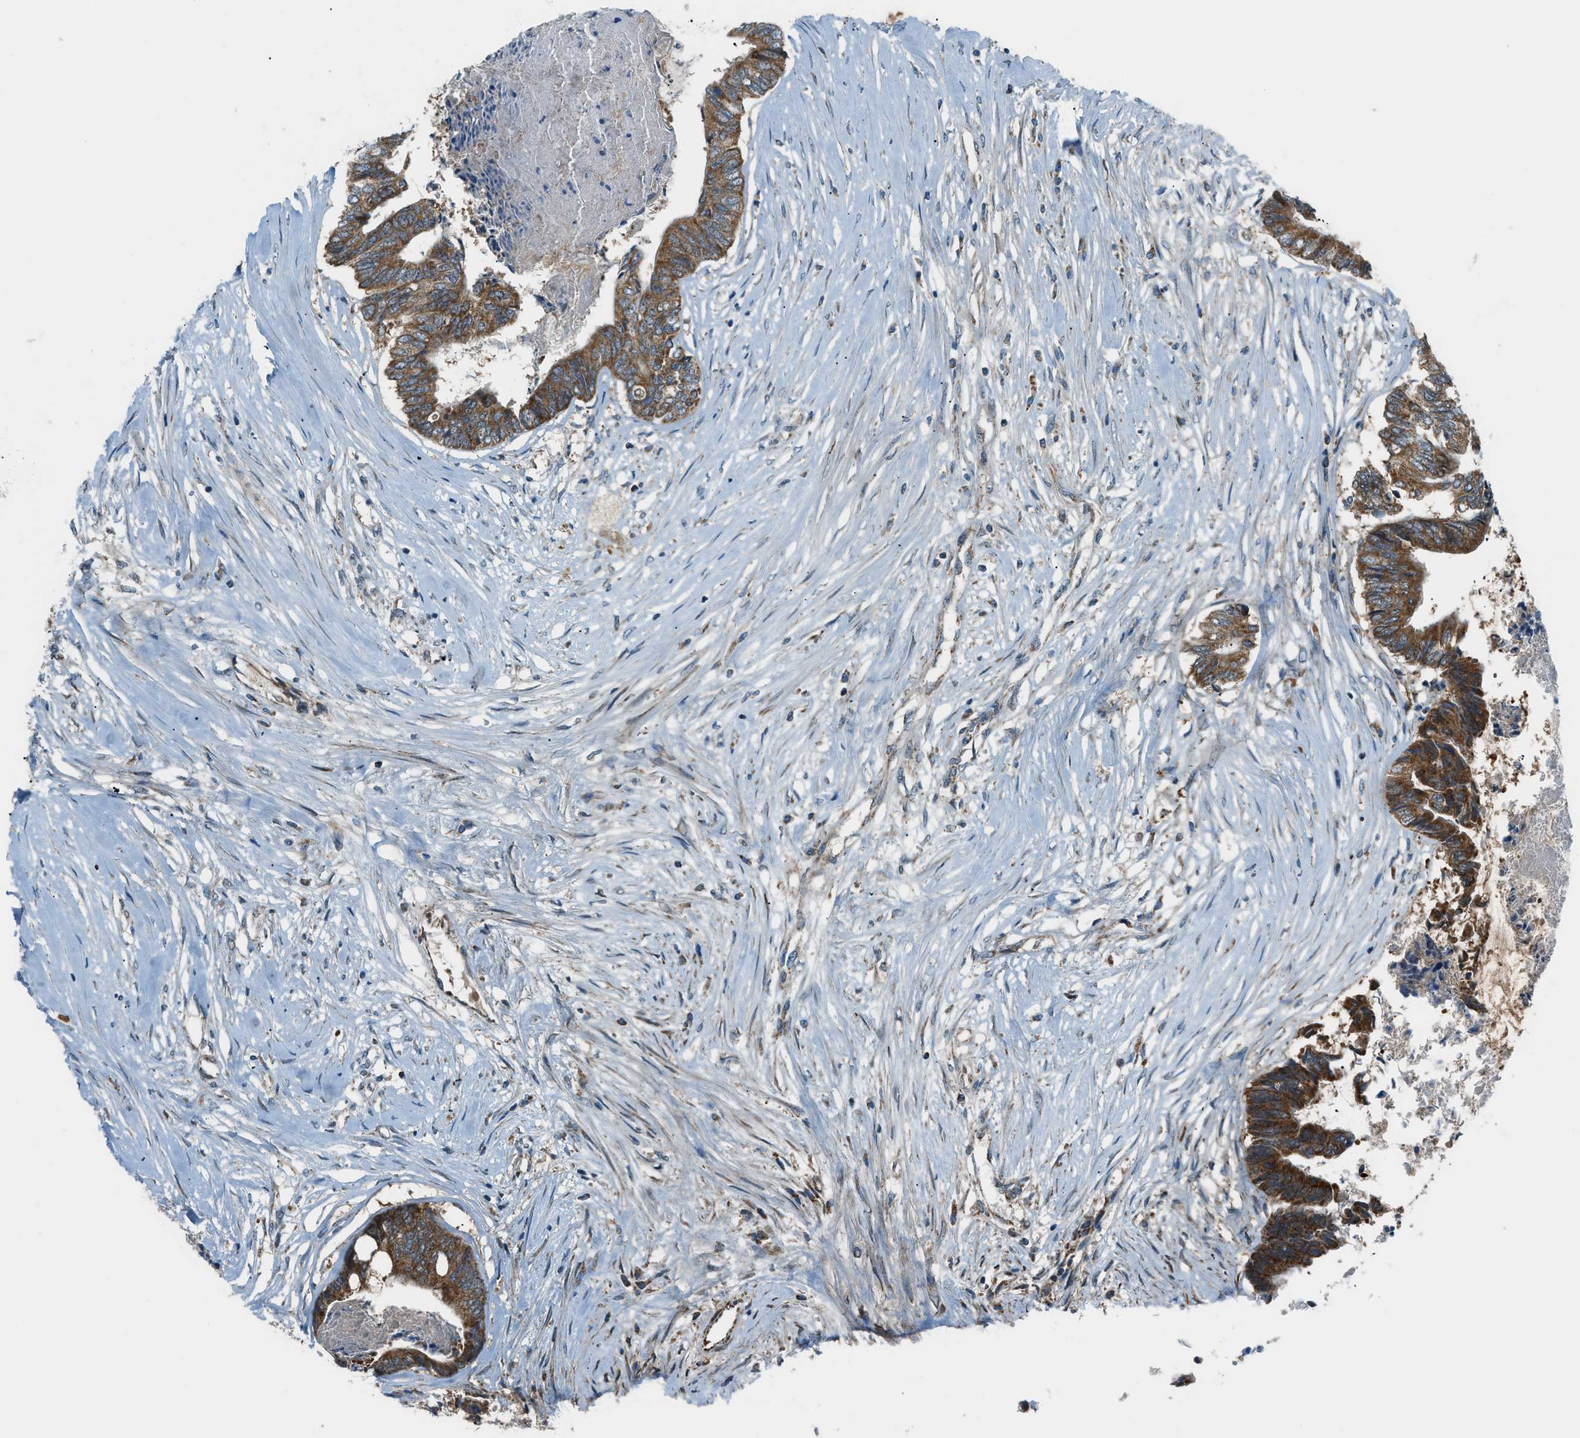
{"staining": {"intensity": "strong", "quantity": ">75%", "location": "cytoplasmic/membranous"}, "tissue": "colorectal cancer", "cell_type": "Tumor cells", "image_type": "cancer", "snomed": [{"axis": "morphology", "description": "Adenocarcinoma, NOS"}, {"axis": "topography", "description": "Rectum"}], "caption": "DAB (3,3'-diaminobenzidine) immunohistochemical staining of human adenocarcinoma (colorectal) exhibits strong cytoplasmic/membranous protein expression in approximately >75% of tumor cells.", "gene": "PIGG", "patient": {"sex": "male", "age": 63}}